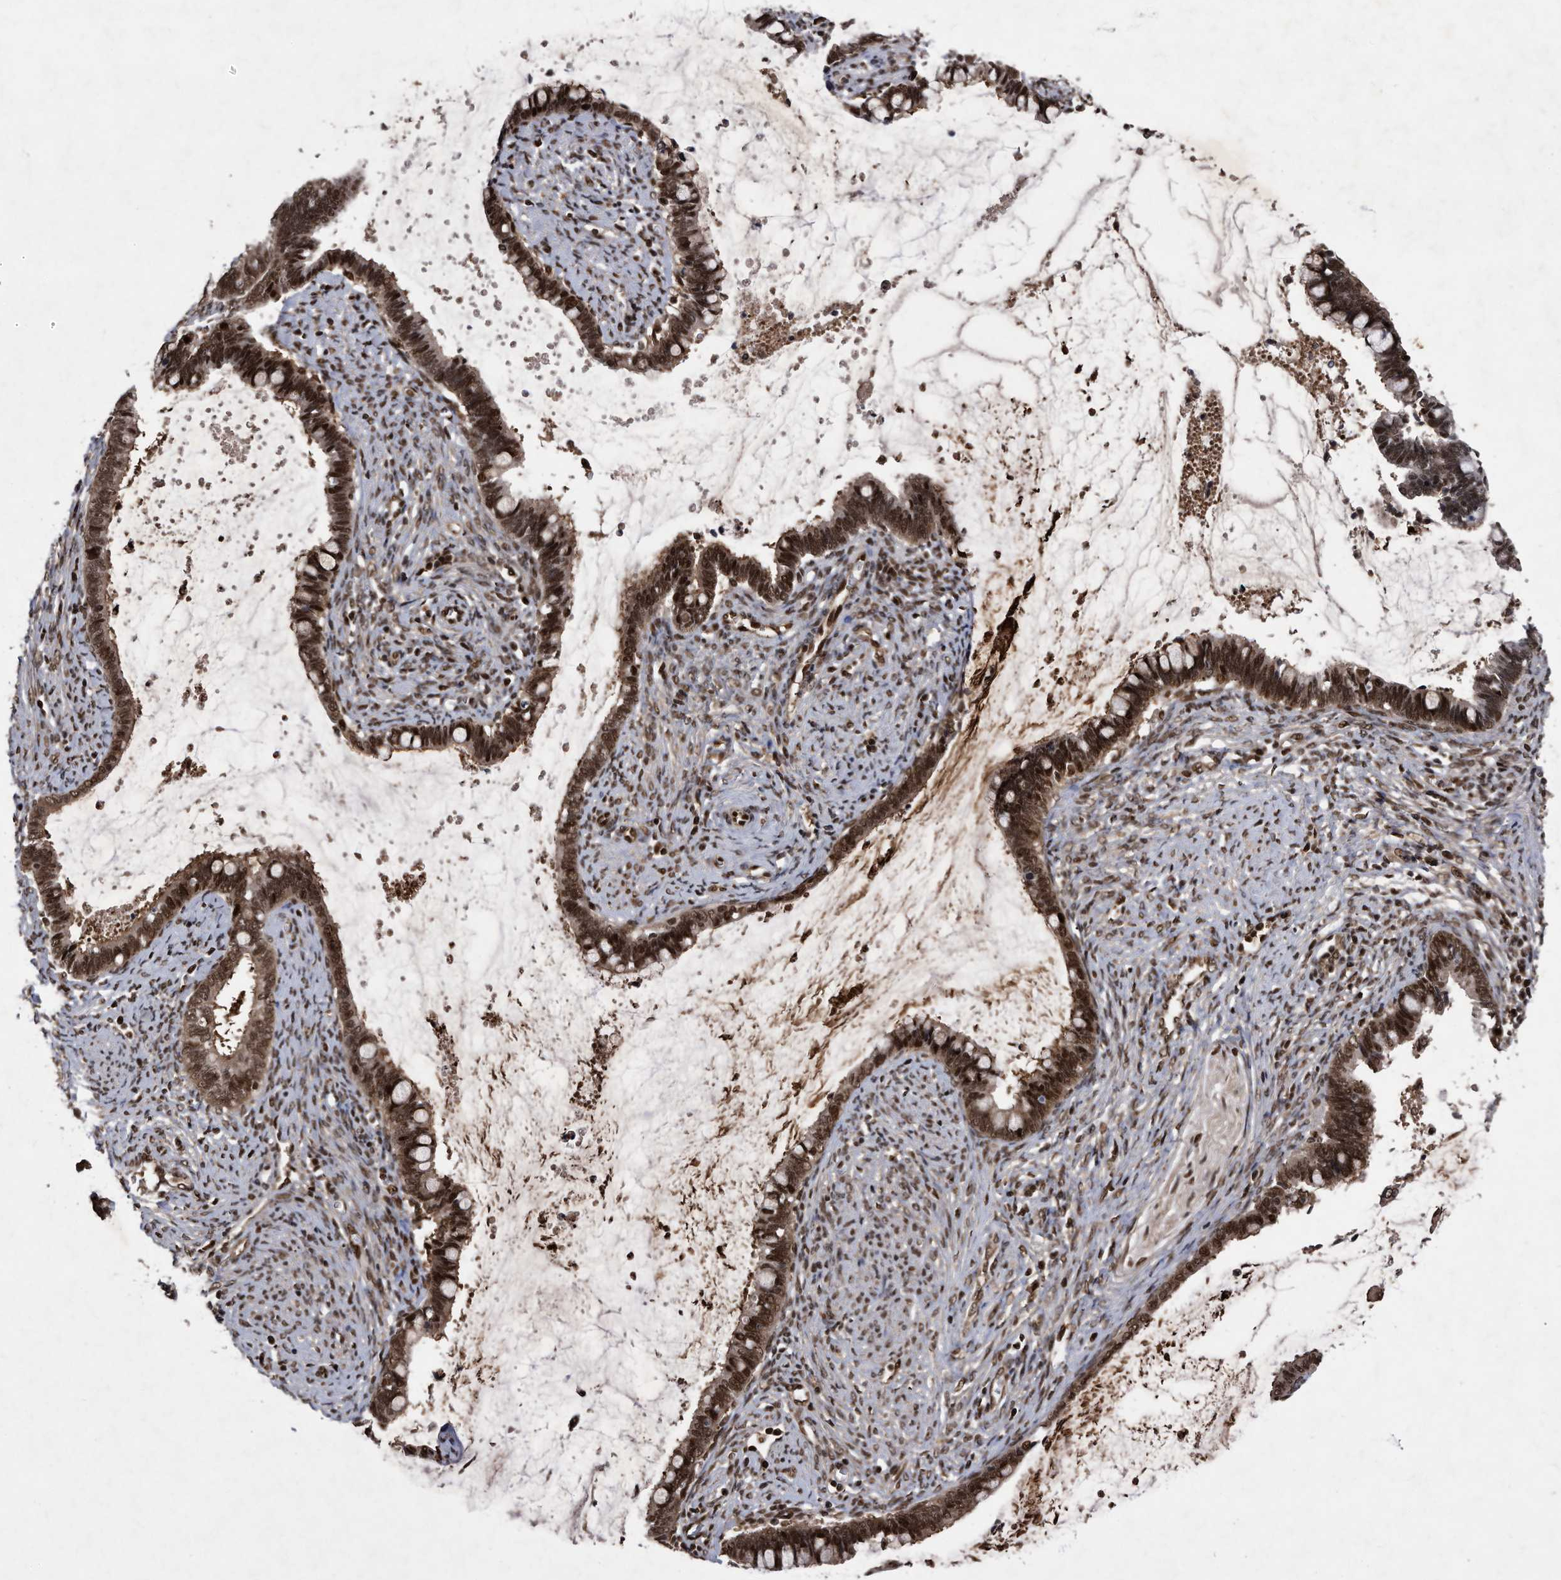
{"staining": {"intensity": "strong", "quantity": ">75%", "location": "cytoplasmic/membranous,nuclear"}, "tissue": "cervical cancer", "cell_type": "Tumor cells", "image_type": "cancer", "snomed": [{"axis": "morphology", "description": "Adenocarcinoma, NOS"}, {"axis": "topography", "description": "Cervix"}], "caption": "Human cervical cancer (adenocarcinoma) stained for a protein (brown) shows strong cytoplasmic/membranous and nuclear positive positivity in about >75% of tumor cells.", "gene": "RAD23B", "patient": {"sex": "female", "age": 44}}